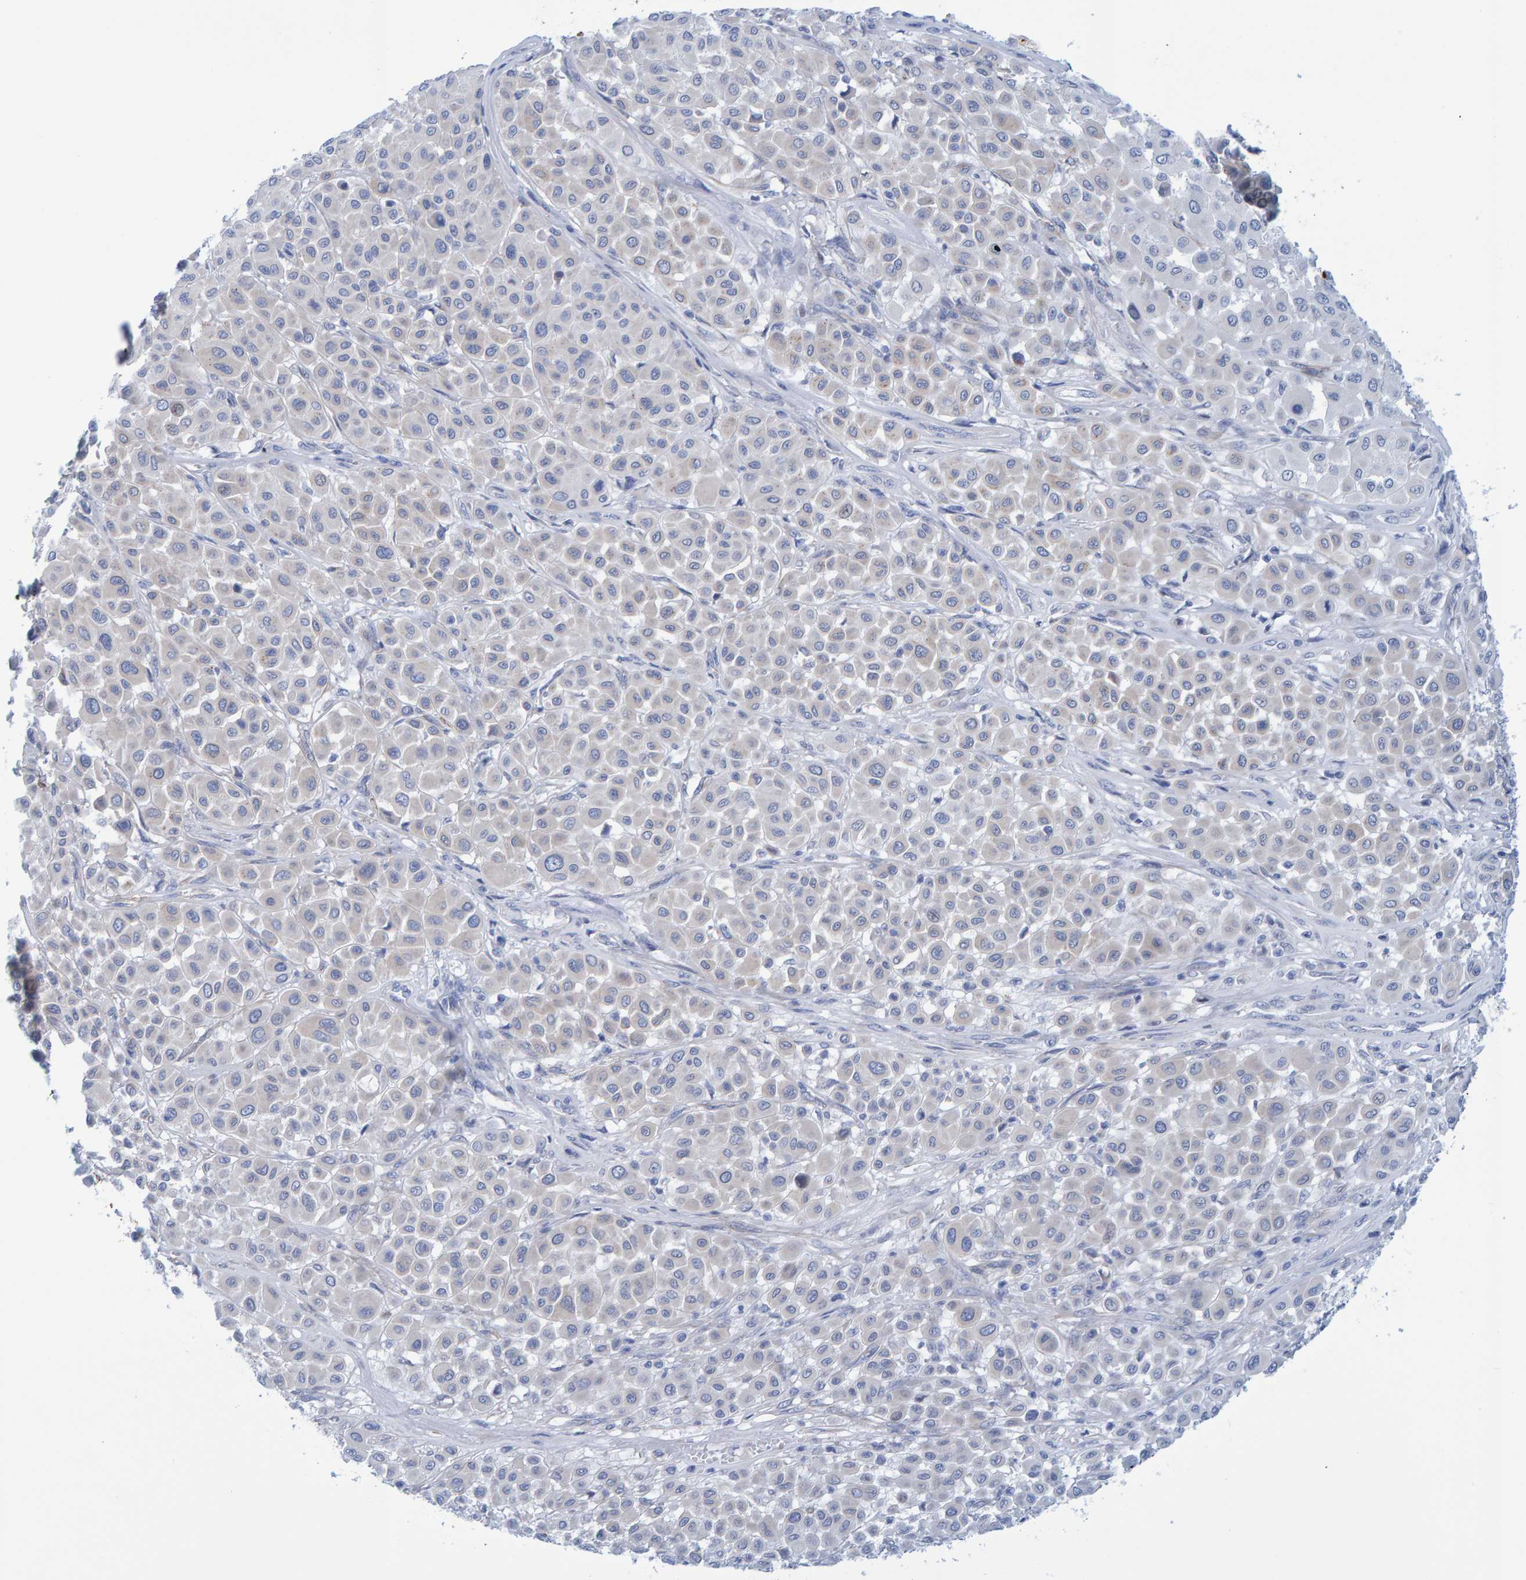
{"staining": {"intensity": "negative", "quantity": "none", "location": "none"}, "tissue": "melanoma", "cell_type": "Tumor cells", "image_type": "cancer", "snomed": [{"axis": "morphology", "description": "Malignant melanoma, Metastatic site"}, {"axis": "topography", "description": "Soft tissue"}], "caption": "Immunohistochemistry (IHC) micrograph of human malignant melanoma (metastatic site) stained for a protein (brown), which reveals no positivity in tumor cells.", "gene": "JAKMIP3", "patient": {"sex": "male", "age": 41}}